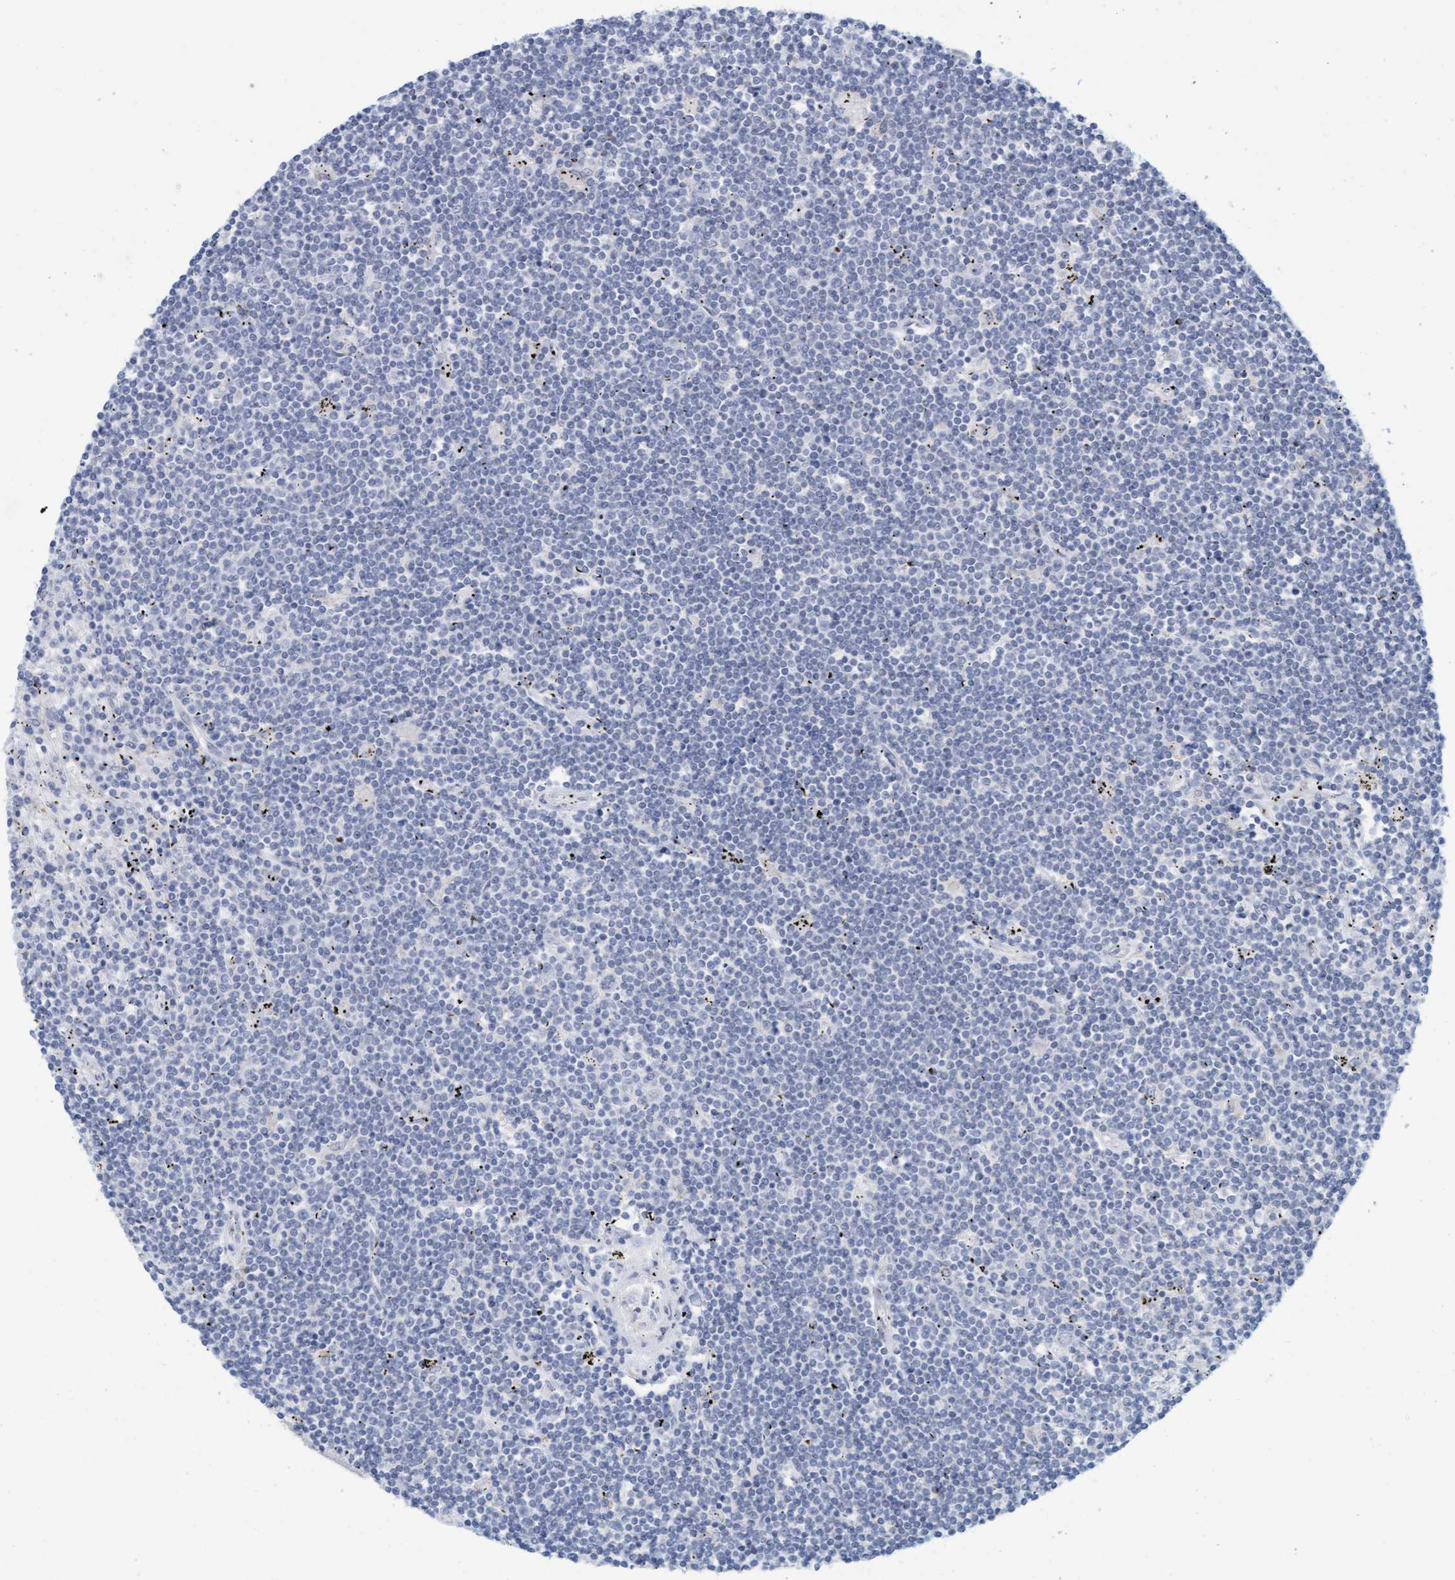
{"staining": {"intensity": "negative", "quantity": "none", "location": "none"}, "tissue": "lymphoma", "cell_type": "Tumor cells", "image_type": "cancer", "snomed": [{"axis": "morphology", "description": "Malignant lymphoma, non-Hodgkin's type, Low grade"}, {"axis": "topography", "description": "Spleen"}], "caption": "High magnification brightfield microscopy of lymphoma stained with DAB (3,3'-diaminobenzidine) (brown) and counterstained with hematoxylin (blue): tumor cells show no significant staining.", "gene": "CPA3", "patient": {"sex": "male", "age": 76}}